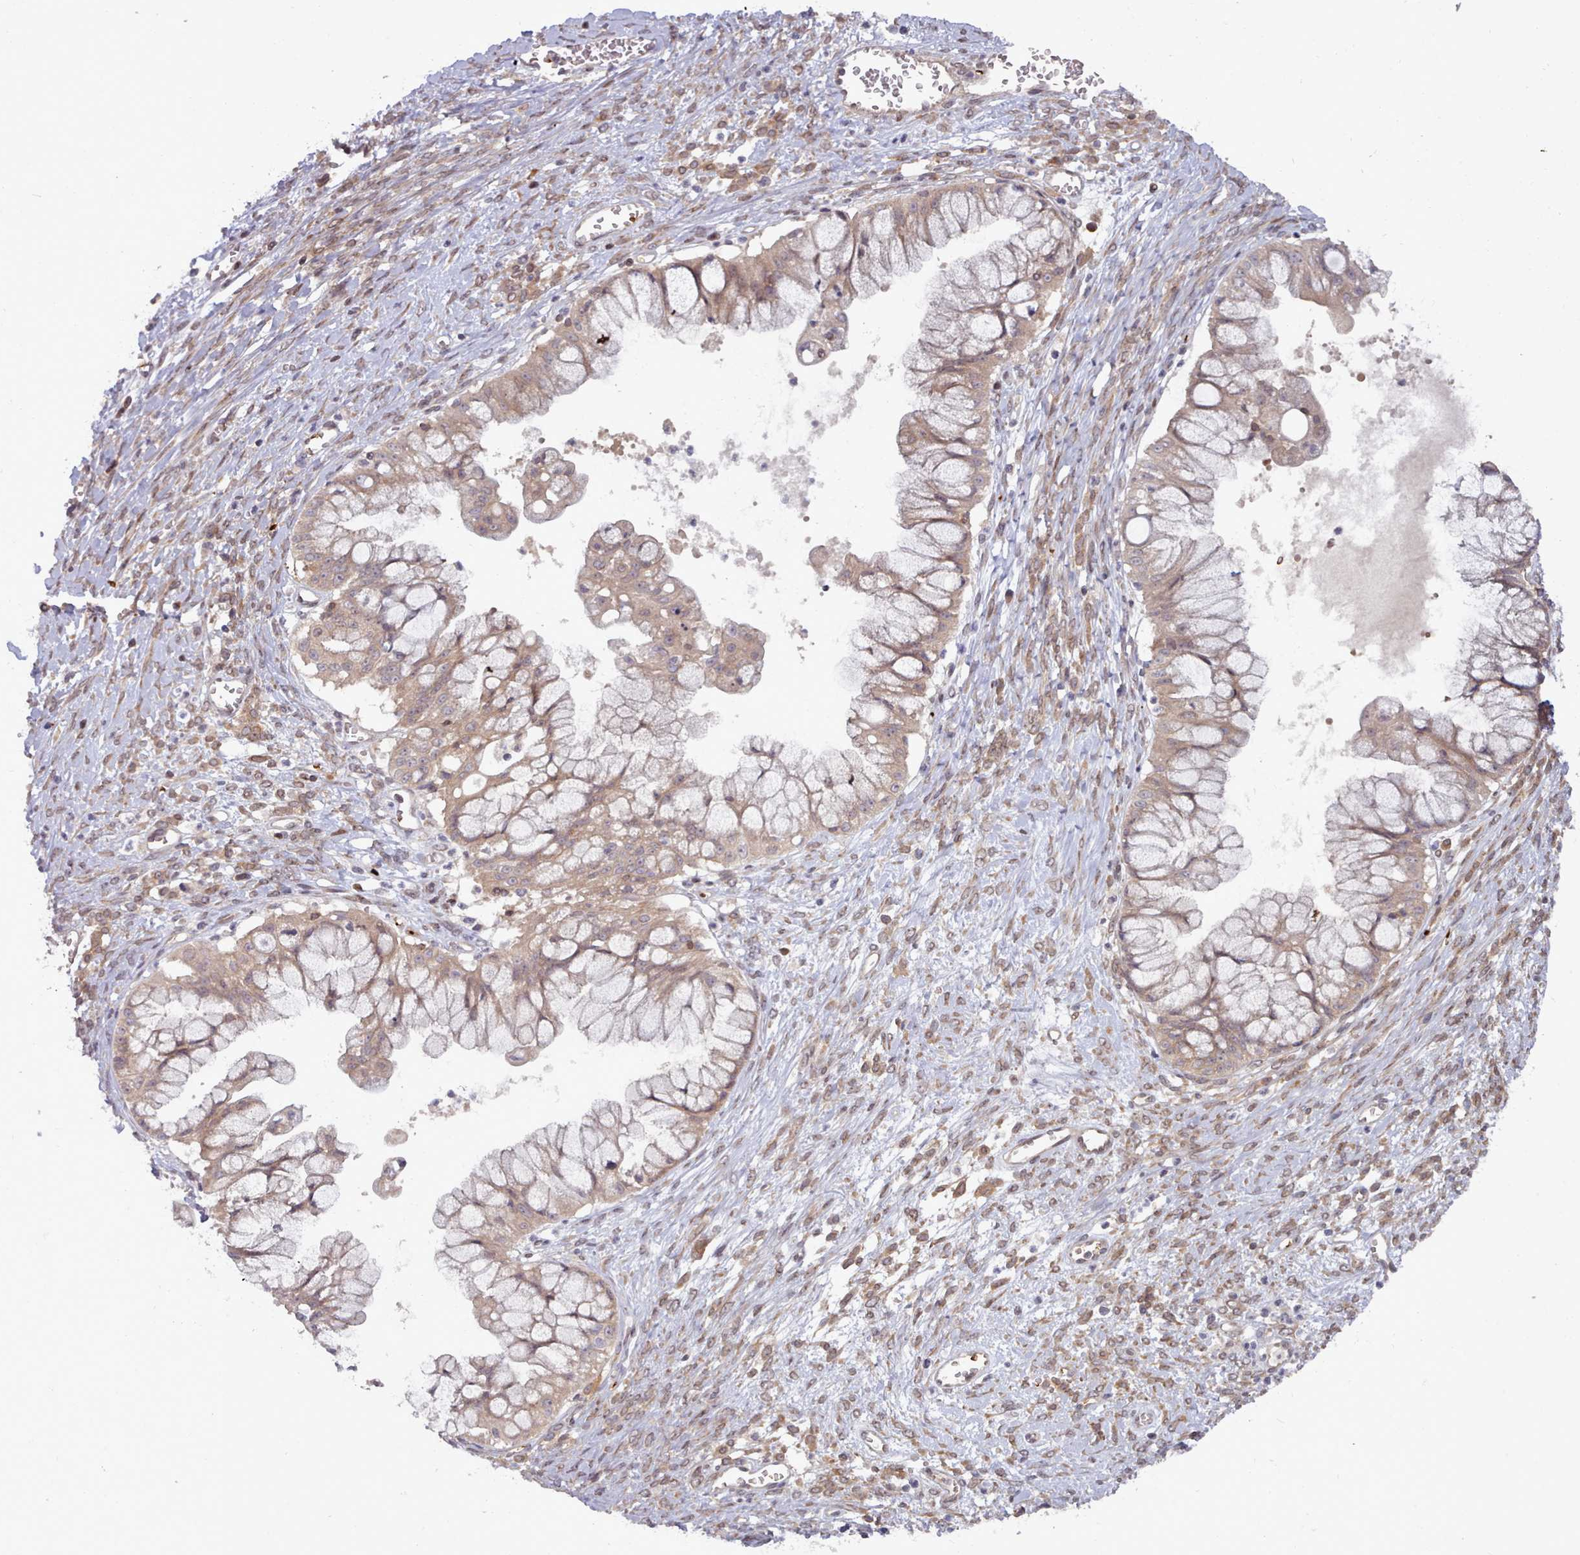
{"staining": {"intensity": "weak", "quantity": ">75%", "location": "cytoplasmic/membranous"}, "tissue": "ovarian cancer", "cell_type": "Tumor cells", "image_type": "cancer", "snomed": [{"axis": "morphology", "description": "Cystadenocarcinoma, mucinous, NOS"}, {"axis": "topography", "description": "Ovary"}], "caption": "Immunohistochemistry (IHC) of ovarian mucinous cystadenocarcinoma reveals low levels of weak cytoplasmic/membranous expression in approximately >75% of tumor cells.", "gene": "UBE2G1", "patient": {"sex": "female", "age": 70}}